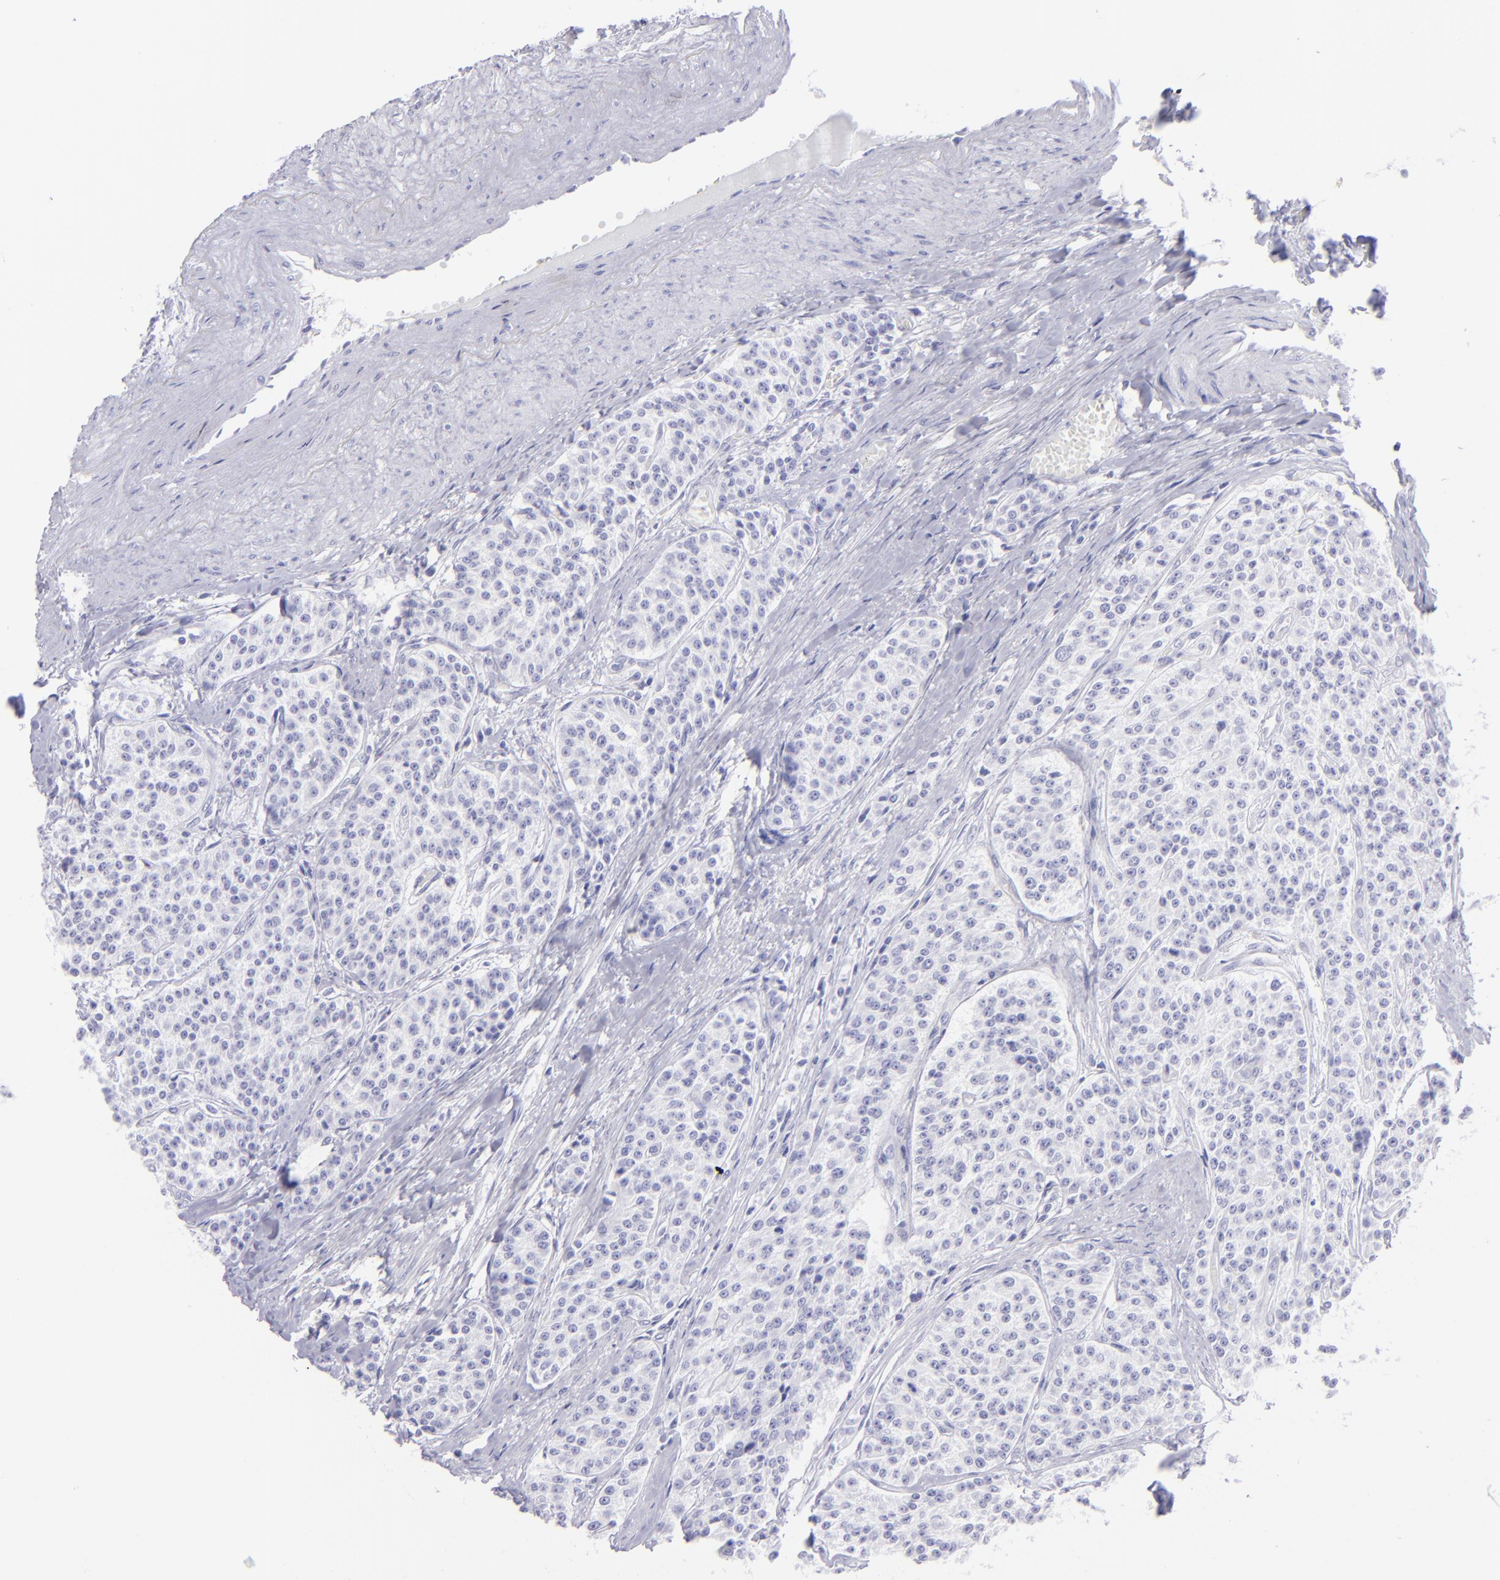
{"staining": {"intensity": "negative", "quantity": "none", "location": "none"}, "tissue": "carcinoid", "cell_type": "Tumor cells", "image_type": "cancer", "snomed": [{"axis": "morphology", "description": "Carcinoid, malignant, NOS"}, {"axis": "topography", "description": "Stomach"}], "caption": "Human malignant carcinoid stained for a protein using immunohistochemistry demonstrates no staining in tumor cells.", "gene": "SLC1A3", "patient": {"sex": "female", "age": 76}}